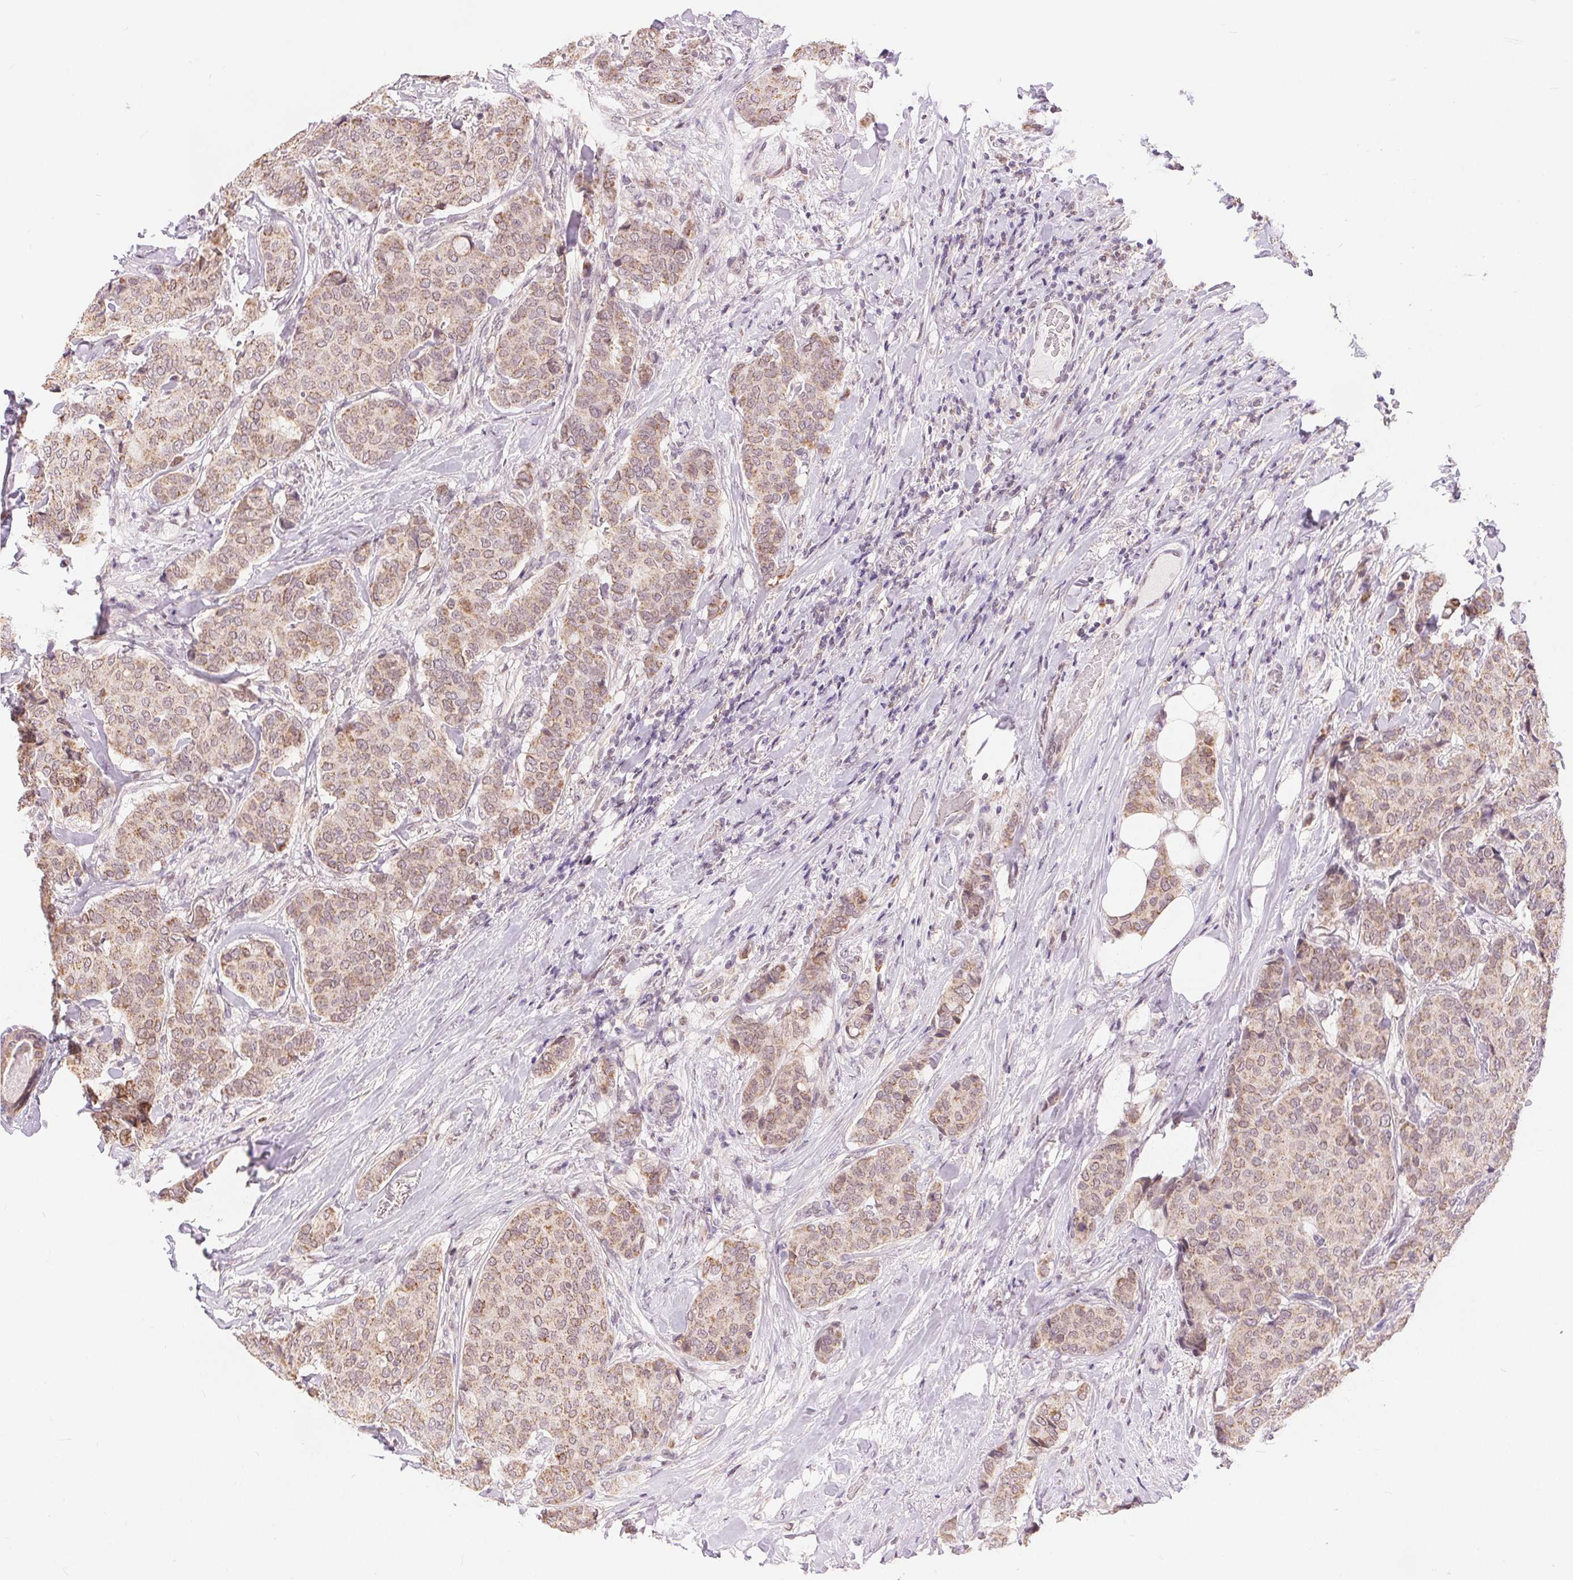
{"staining": {"intensity": "weak", "quantity": ">75%", "location": "cytoplasmic/membranous,nuclear"}, "tissue": "breast cancer", "cell_type": "Tumor cells", "image_type": "cancer", "snomed": [{"axis": "morphology", "description": "Duct carcinoma"}, {"axis": "topography", "description": "Breast"}], "caption": "Brown immunohistochemical staining in human intraductal carcinoma (breast) demonstrates weak cytoplasmic/membranous and nuclear positivity in approximately >75% of tumor cells.", "gene": "POU2F2", "patient": {"sex": "female", "age": 75}}